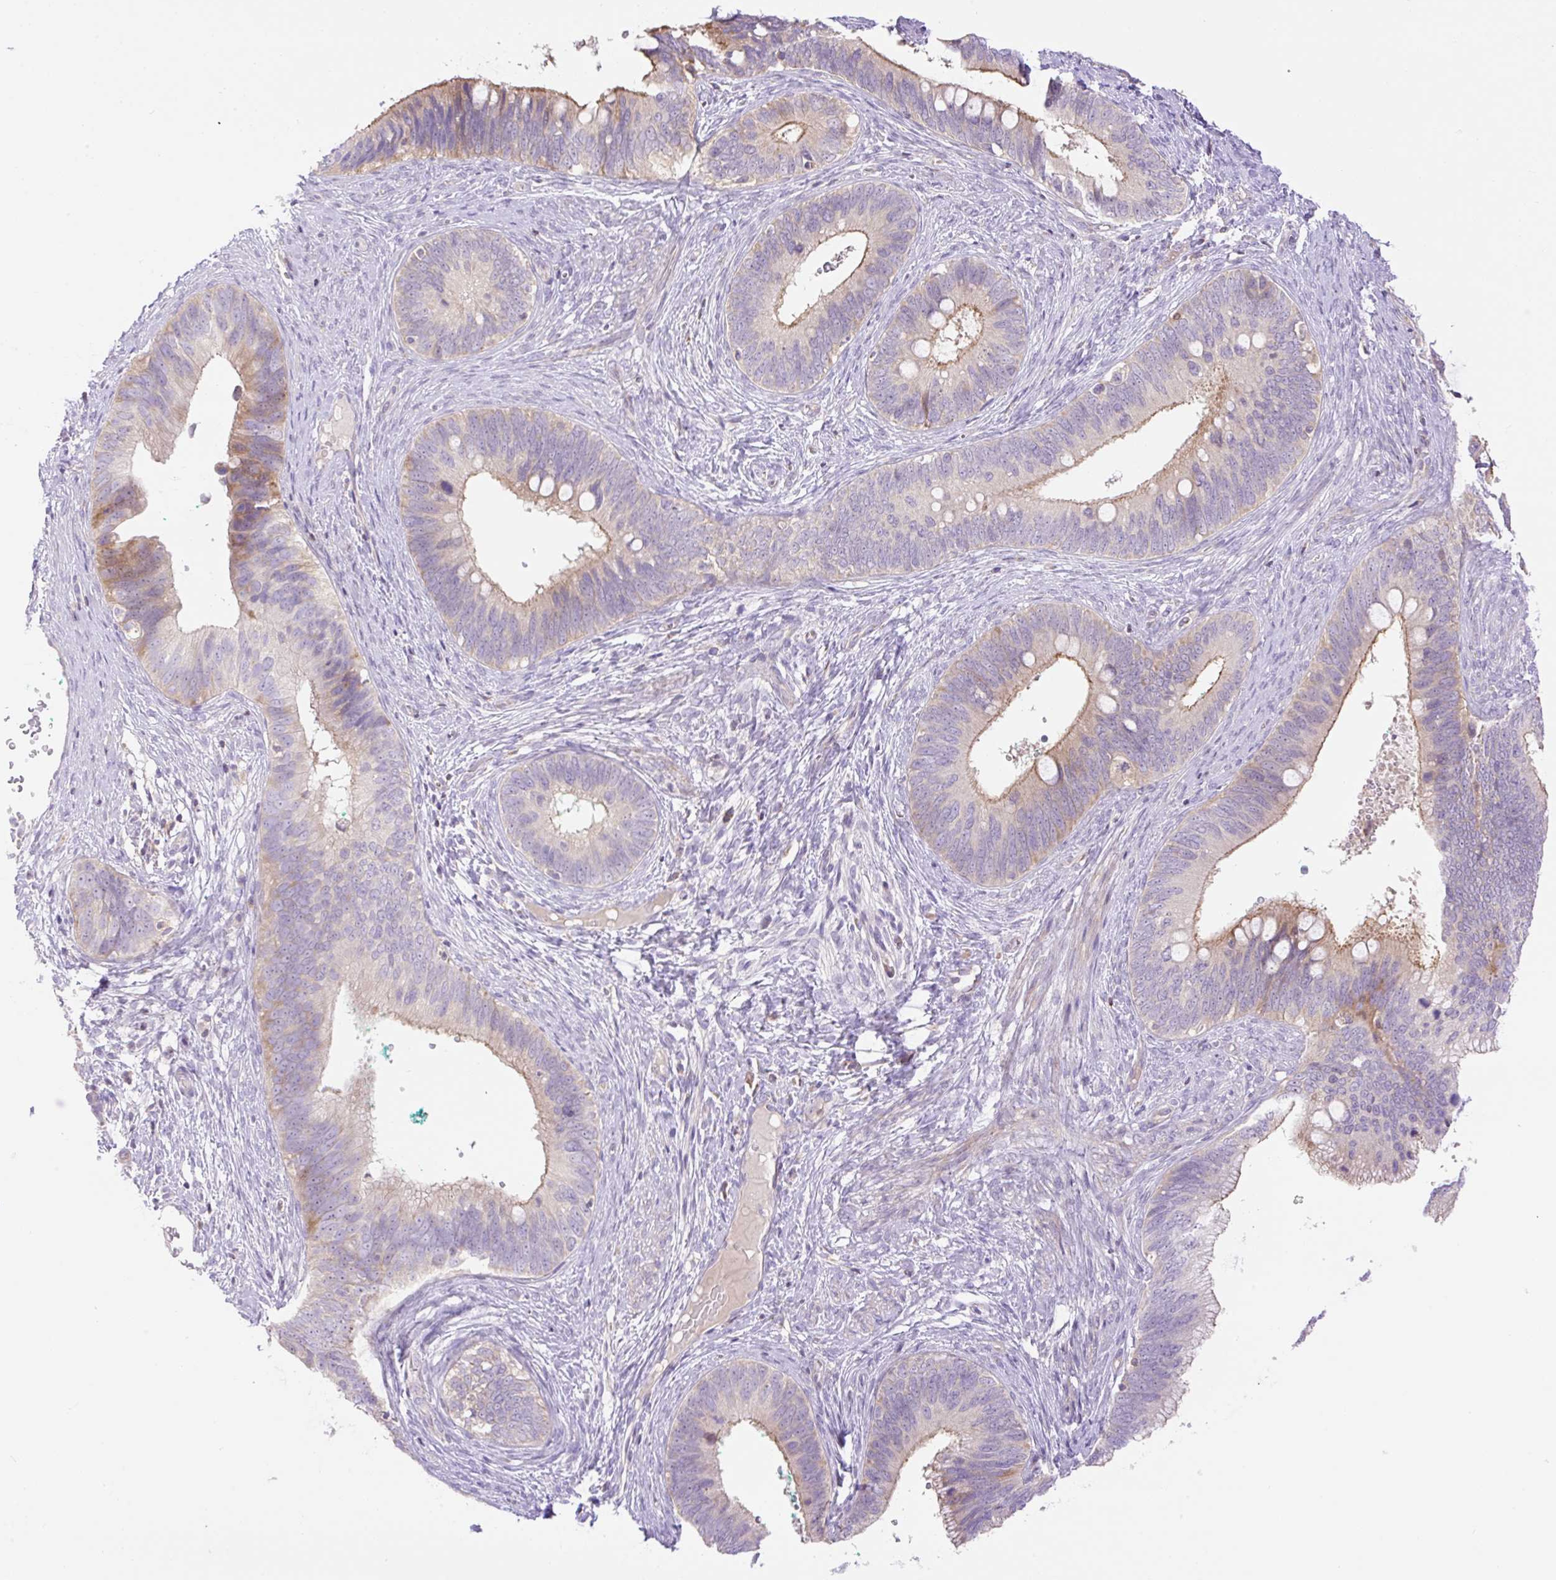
{"staining": {"intensity": "moderate", "quantity": "25%-75%", "location": "cytoplasmic/membranous"}, "tissue": "cervical cancer", "cell_type": "Tumor cells", "image_type": "cancer", "snomed": [{"axis": "morphology", "description": "Adenocarcinoma, NOS"}, {"axis": "topography", "description": "Cervix"}], "caption": "Brown immunohistochemical staining in cervical adenocarcinoma demonstrates moderate cytoplasmic/membranous expression in about 25%-75% of tumor cells.", "gene": "VPS25", "patient": {"sex": "female", "age": 42}}